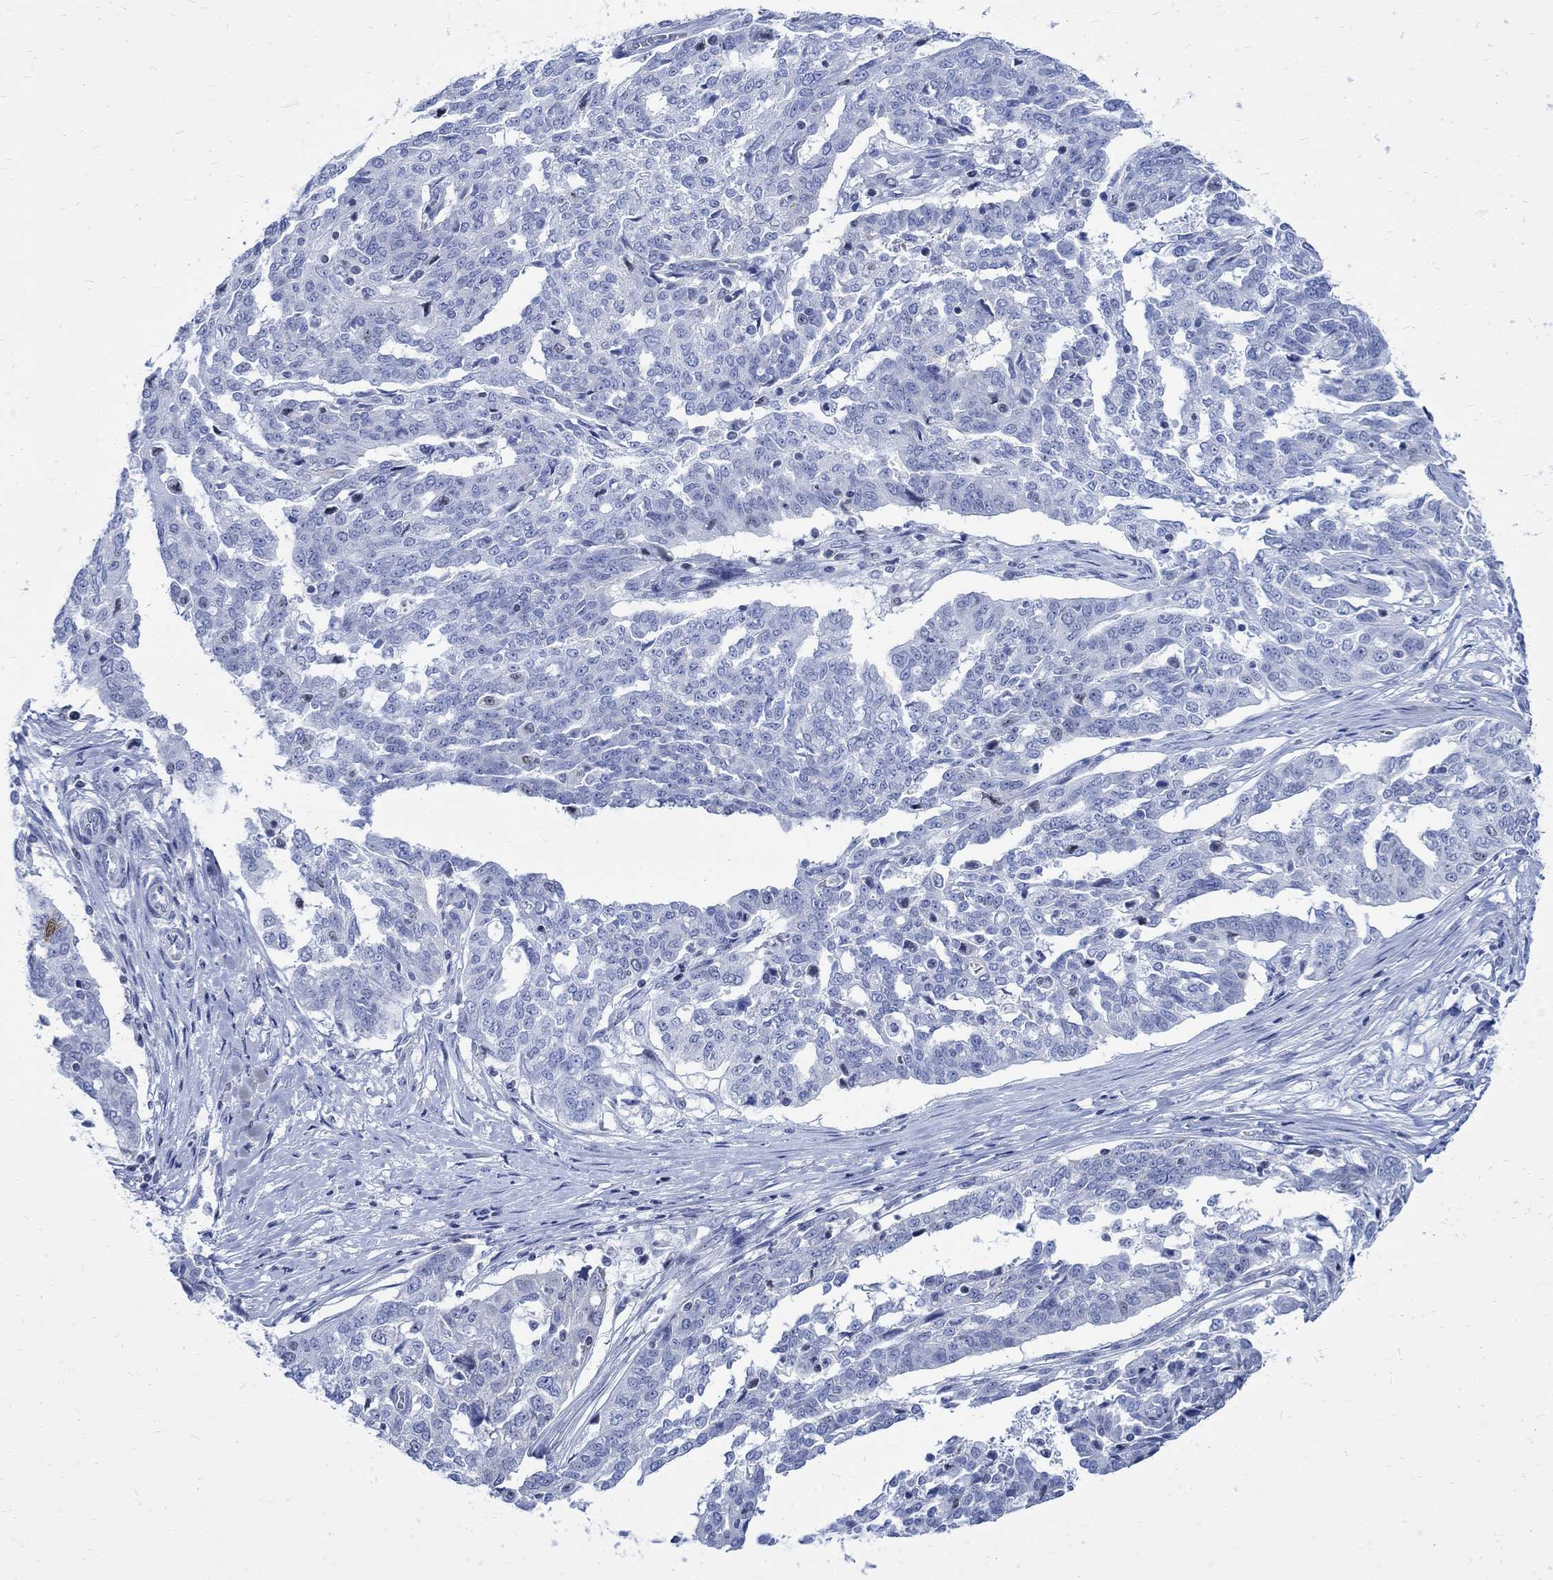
{"staining": {"intensity": "negative", "quantity": "none", "location": "none"}, "tissue": "ovarian cancer", "cell_type": "Tumor cells", "image_type": "cancer", "snomed": [{"axis": "morphology", "description": "Cystadenocarcinoma, serous, NOS"}, {"axis": "topography", "description": "Ovary"}], "caption": "Image shows no protein positivity in tumor cells of ovarian cancer tissue.", "gene": "CPLX2", "patient": {"sex": "female", "age": 67}}